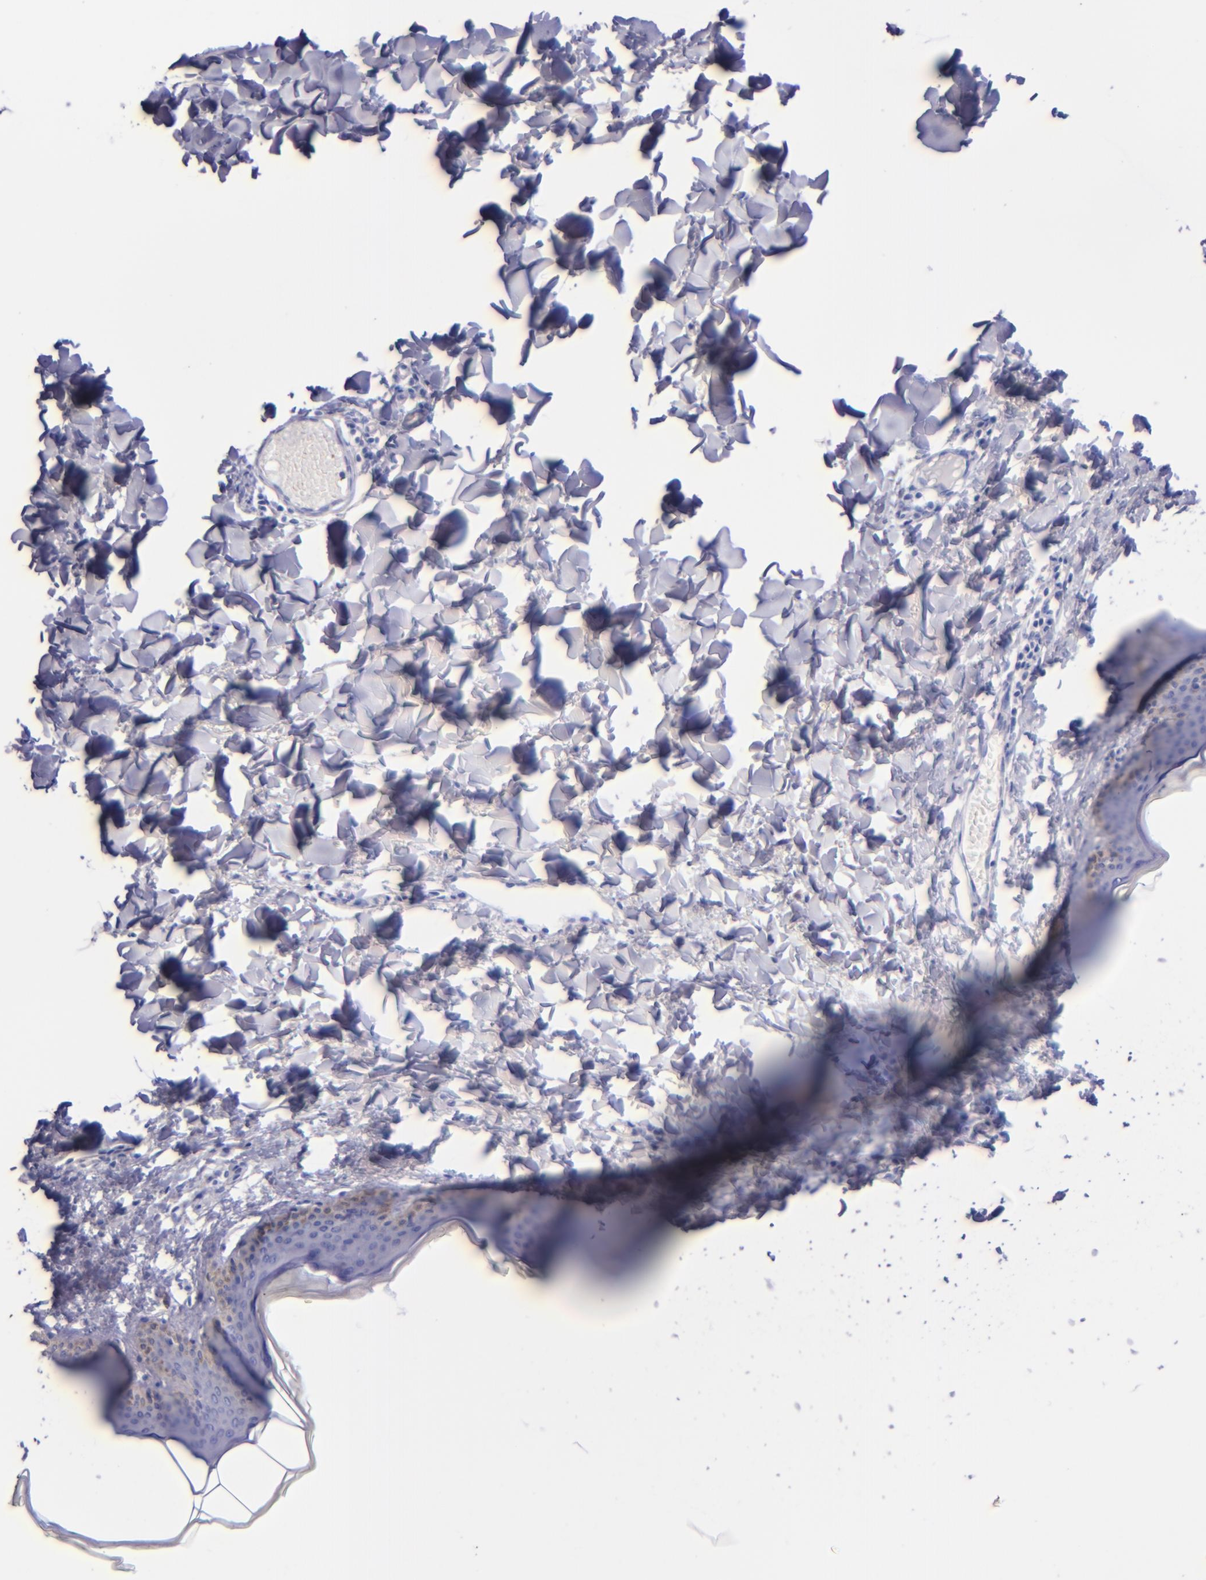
{"staining": {"intensity": "negative", "quantity": "none", "location": "none"}, "tissue": "skin", "cell_type": "Fibroblasts", "image_type": "normal", "snomed": [{"axis": "morphology", "description": "Normal tissue, NOS"}, {"axis": "topography", "description": "Skin"}], "caption": "IHC micrograph of benign human skin stained for a protein (brown), which shows no expression in fibroblasts.", "gene": "SFTPA2", "patient": {"sex": "female", "age": 17}}